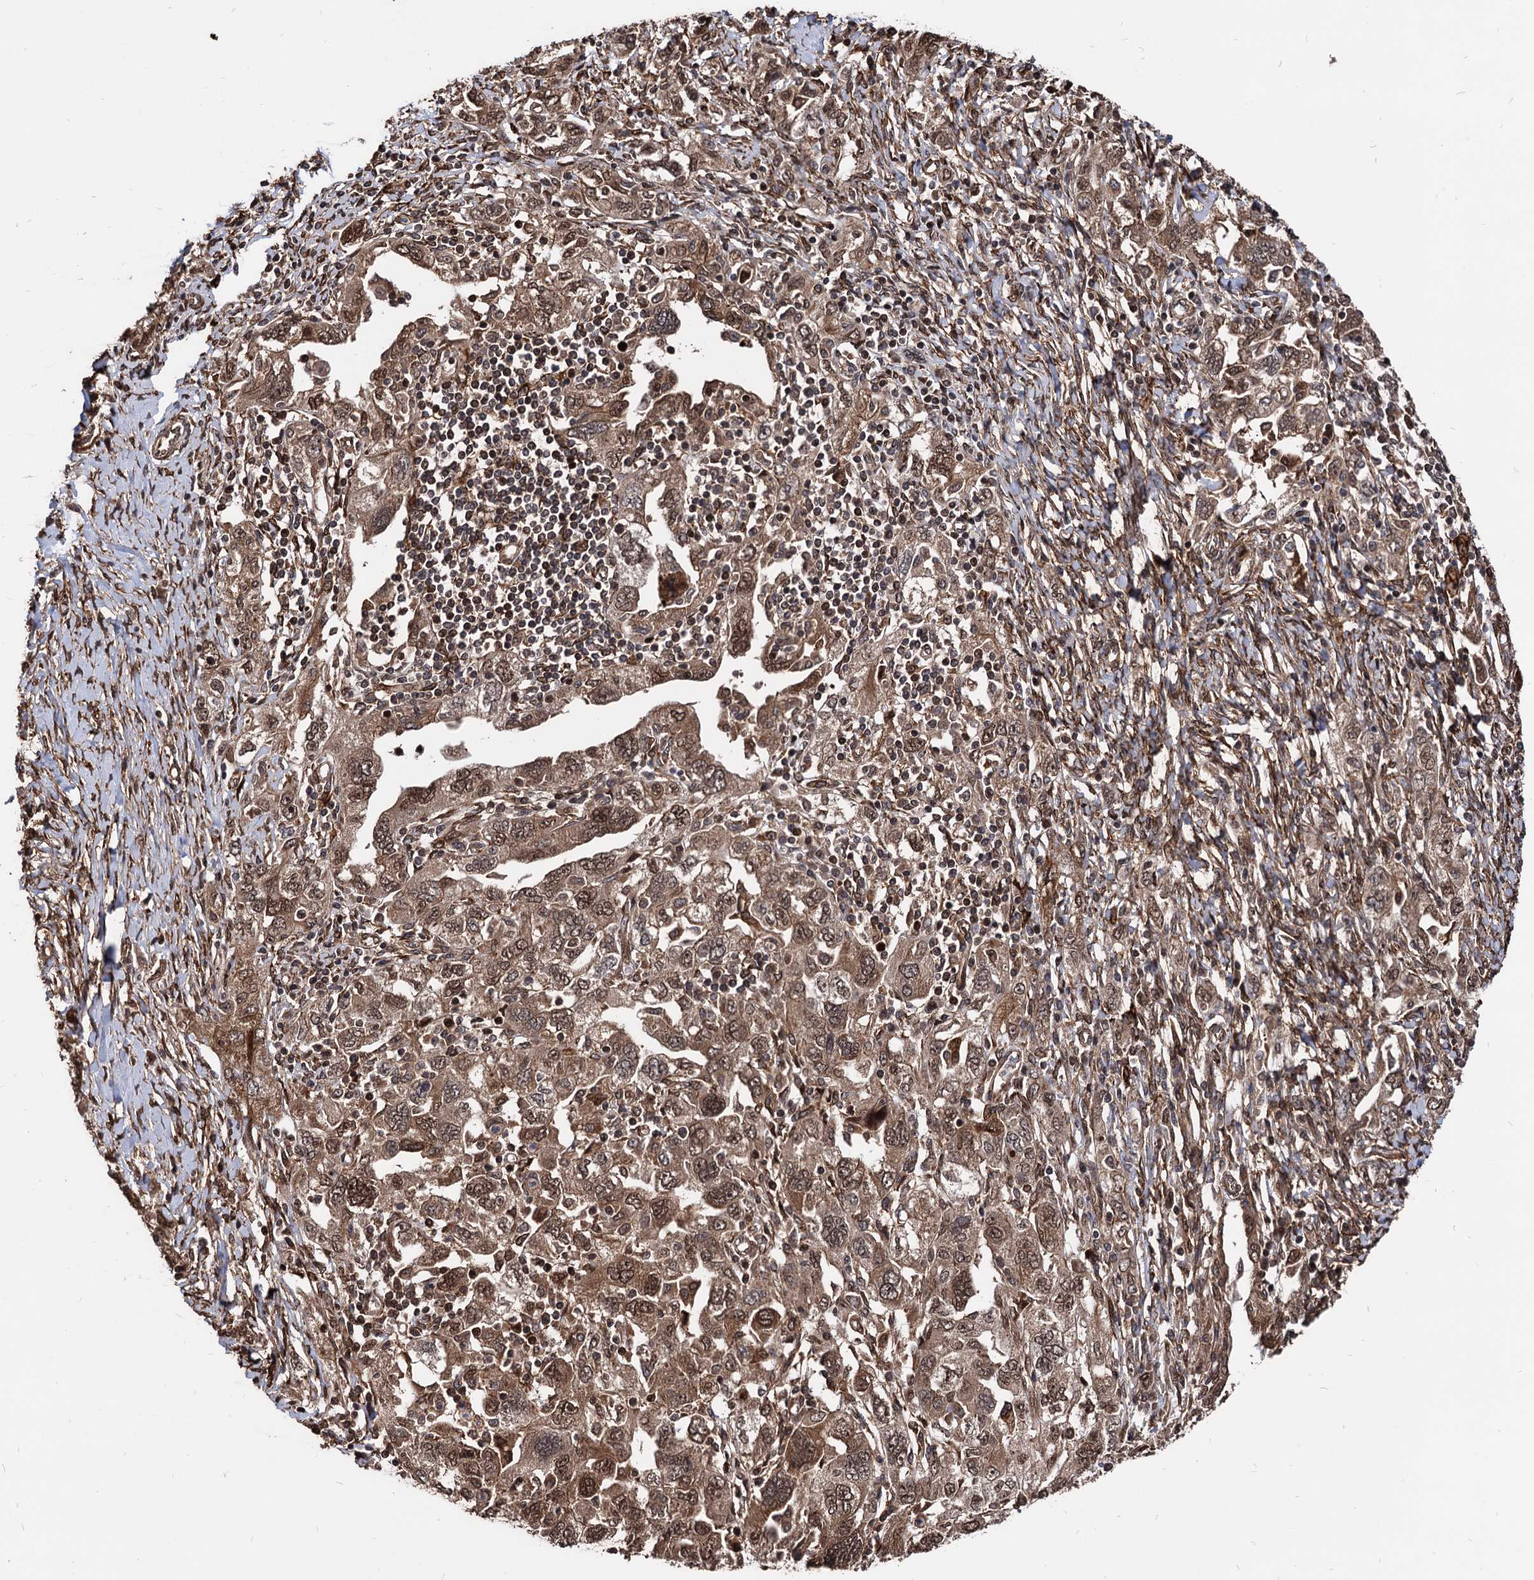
{"staining": {"intensity": "moderate", "quantity": ">75%", "location": "cytoplasmic/membranous,nuclear"}, "tissue": "ovarian cancer", "cell_type": "Tumor cells", "image_type": "cancer", "snomed": [{"axis": "morphology", "description": "Carcinoma, NOS"}, {"axis": "morphology", "description": "Cystadenocarcinoma, serous, NOS"}, {"axis": "topography", "description": "Ovary"}], "caption": "DAB immunohistochemical staining of human ovarian cancer displays moderate cytoplasmic/membranous and nuclear protein positivity in approximately >75% of tumor cells. The staining was performed using DAB (3,3'-diaminobenzidine) to visualize the protein expression in brown, while the nuclei were stained in blue with hematoxylin (Magnification: 20x).", "gene": "ANKRD12", "patient": {"sex": "female", "age": 69}}